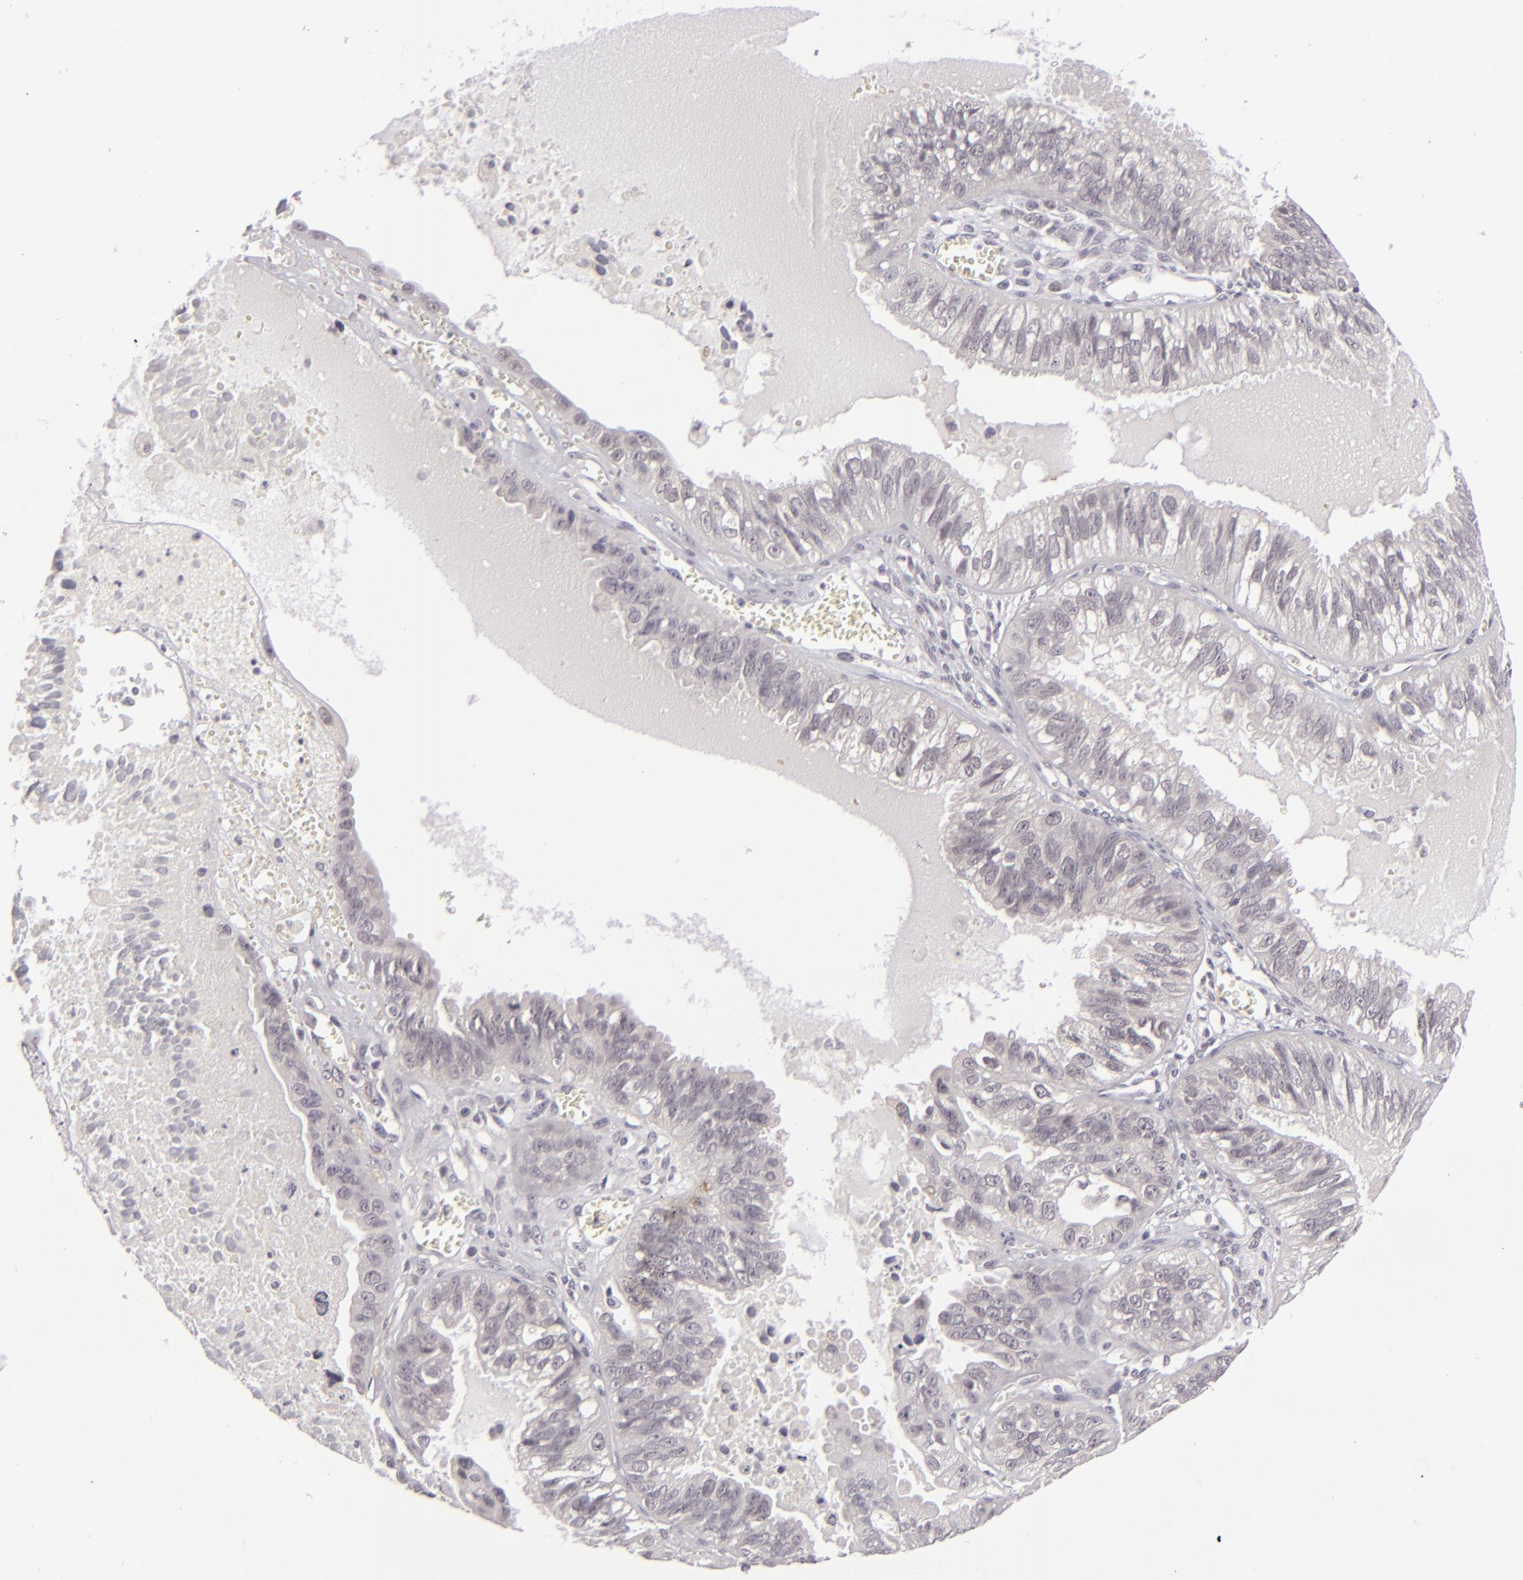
{"staining": {"intensity": "negative", "quantity": "none", "location": "none"}, "tissue": "ovarian cancer", "cell_type": "Tumor cells", "image_type": "cancer", "snomed": [{"axis": "morphology", "description": "Carcinoma, endometroid"}, {"axis": "topography", "description": "Ovary"}], "caption": "The IHC histopathology image has no significant staining in tumor cells of ovarian cancer (endometroid carcinoma) tissue.", "gene": "DLG3", "patient": {"sex": "female", "age": 85}}